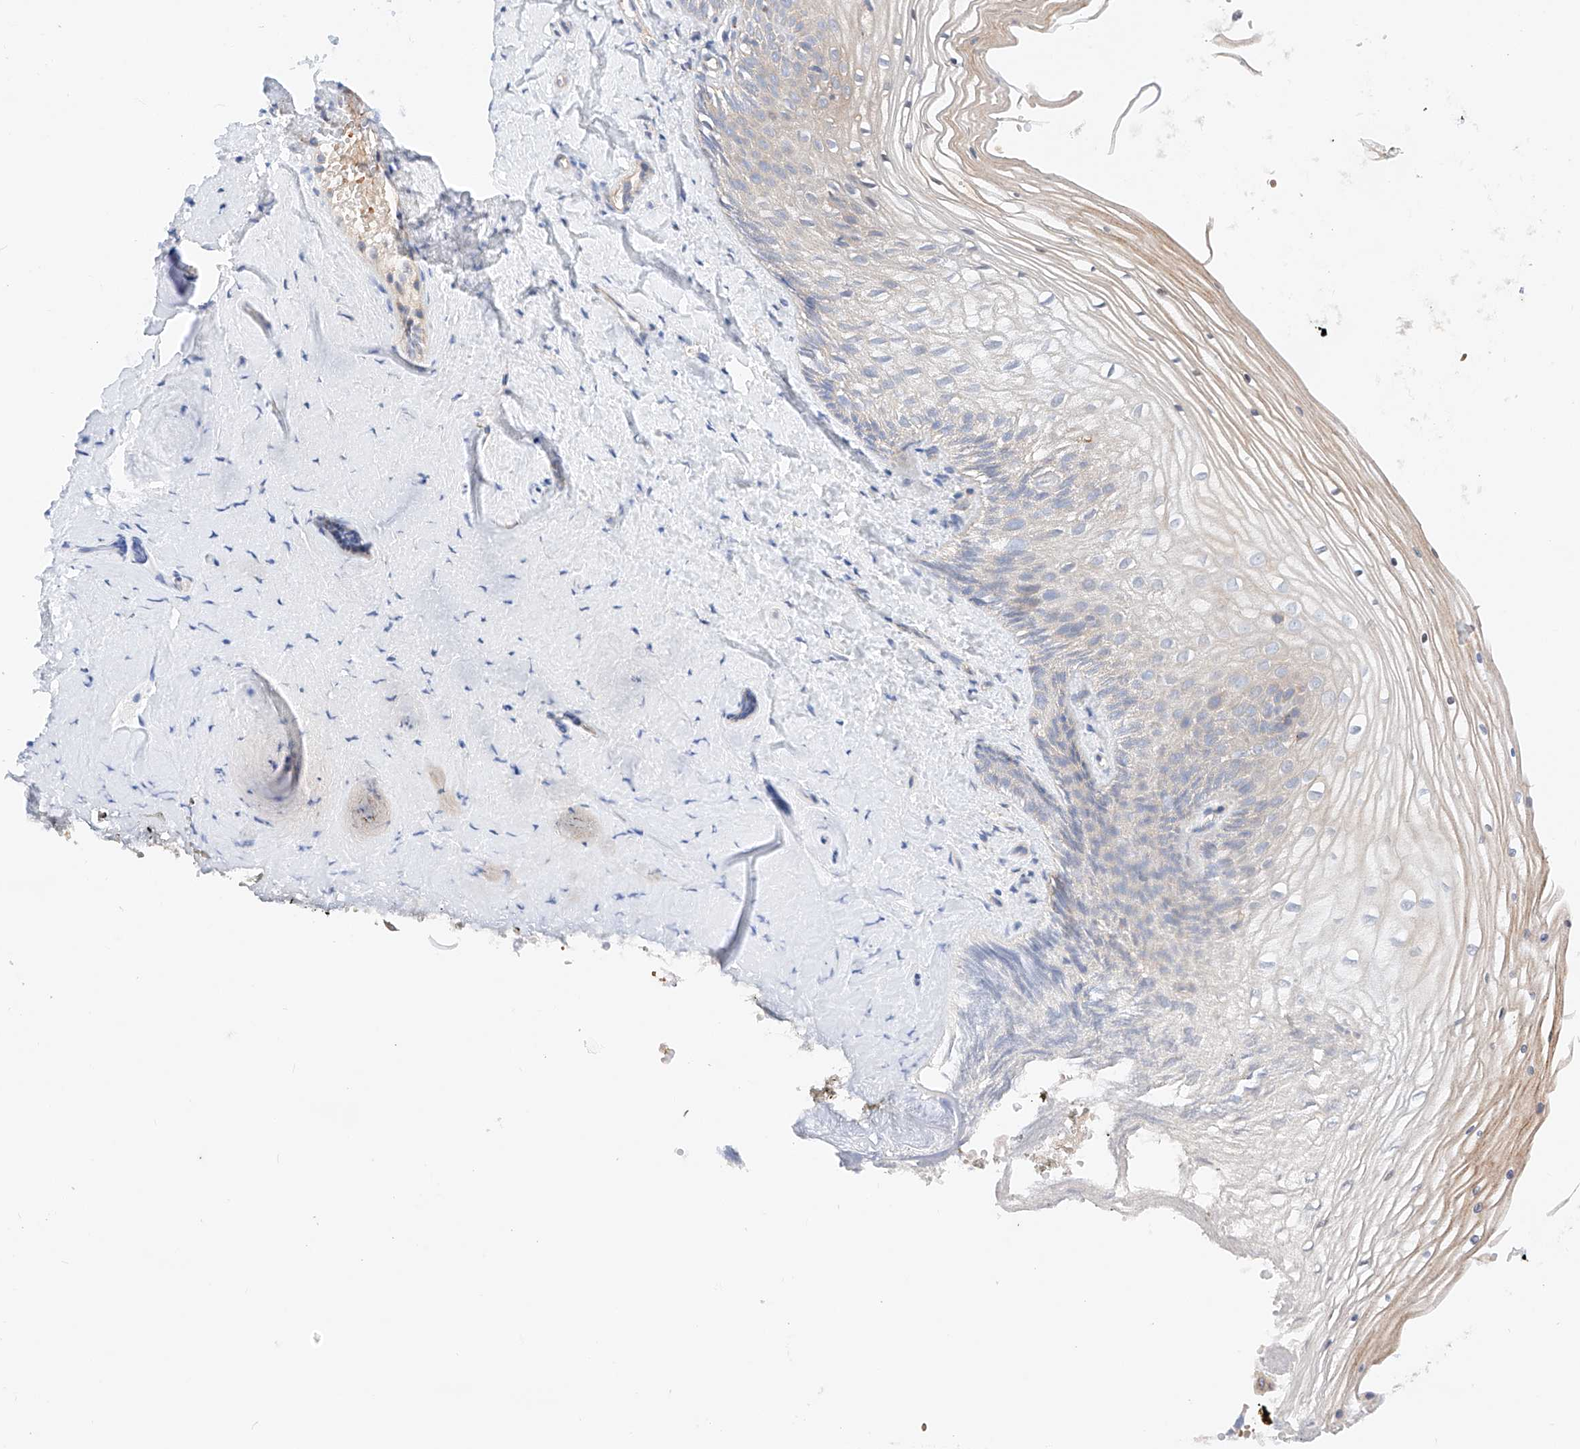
{"staining": {"intensity": "negative", "quantity": "none", "location": "none"}, "tissue": "vagina", "cell_type": "Squamous epithelial cells", "image_type": "normal", "snomed": [{"axis": "morphology", "description": "Normal tissue, NOS"}, {"axis": "topography", "description": "Vagina"}, {"axis": "topography", "description": "Cervix"}], "caption": "High magnification brightfield microscopy of benign vagina stained with DAB (brown) and counterstained with hematoxylin (blue): squamous epithelial cells show no significant expression.", "gene": "NR1D1", "patient": {"sex": "female", "age": 40}}